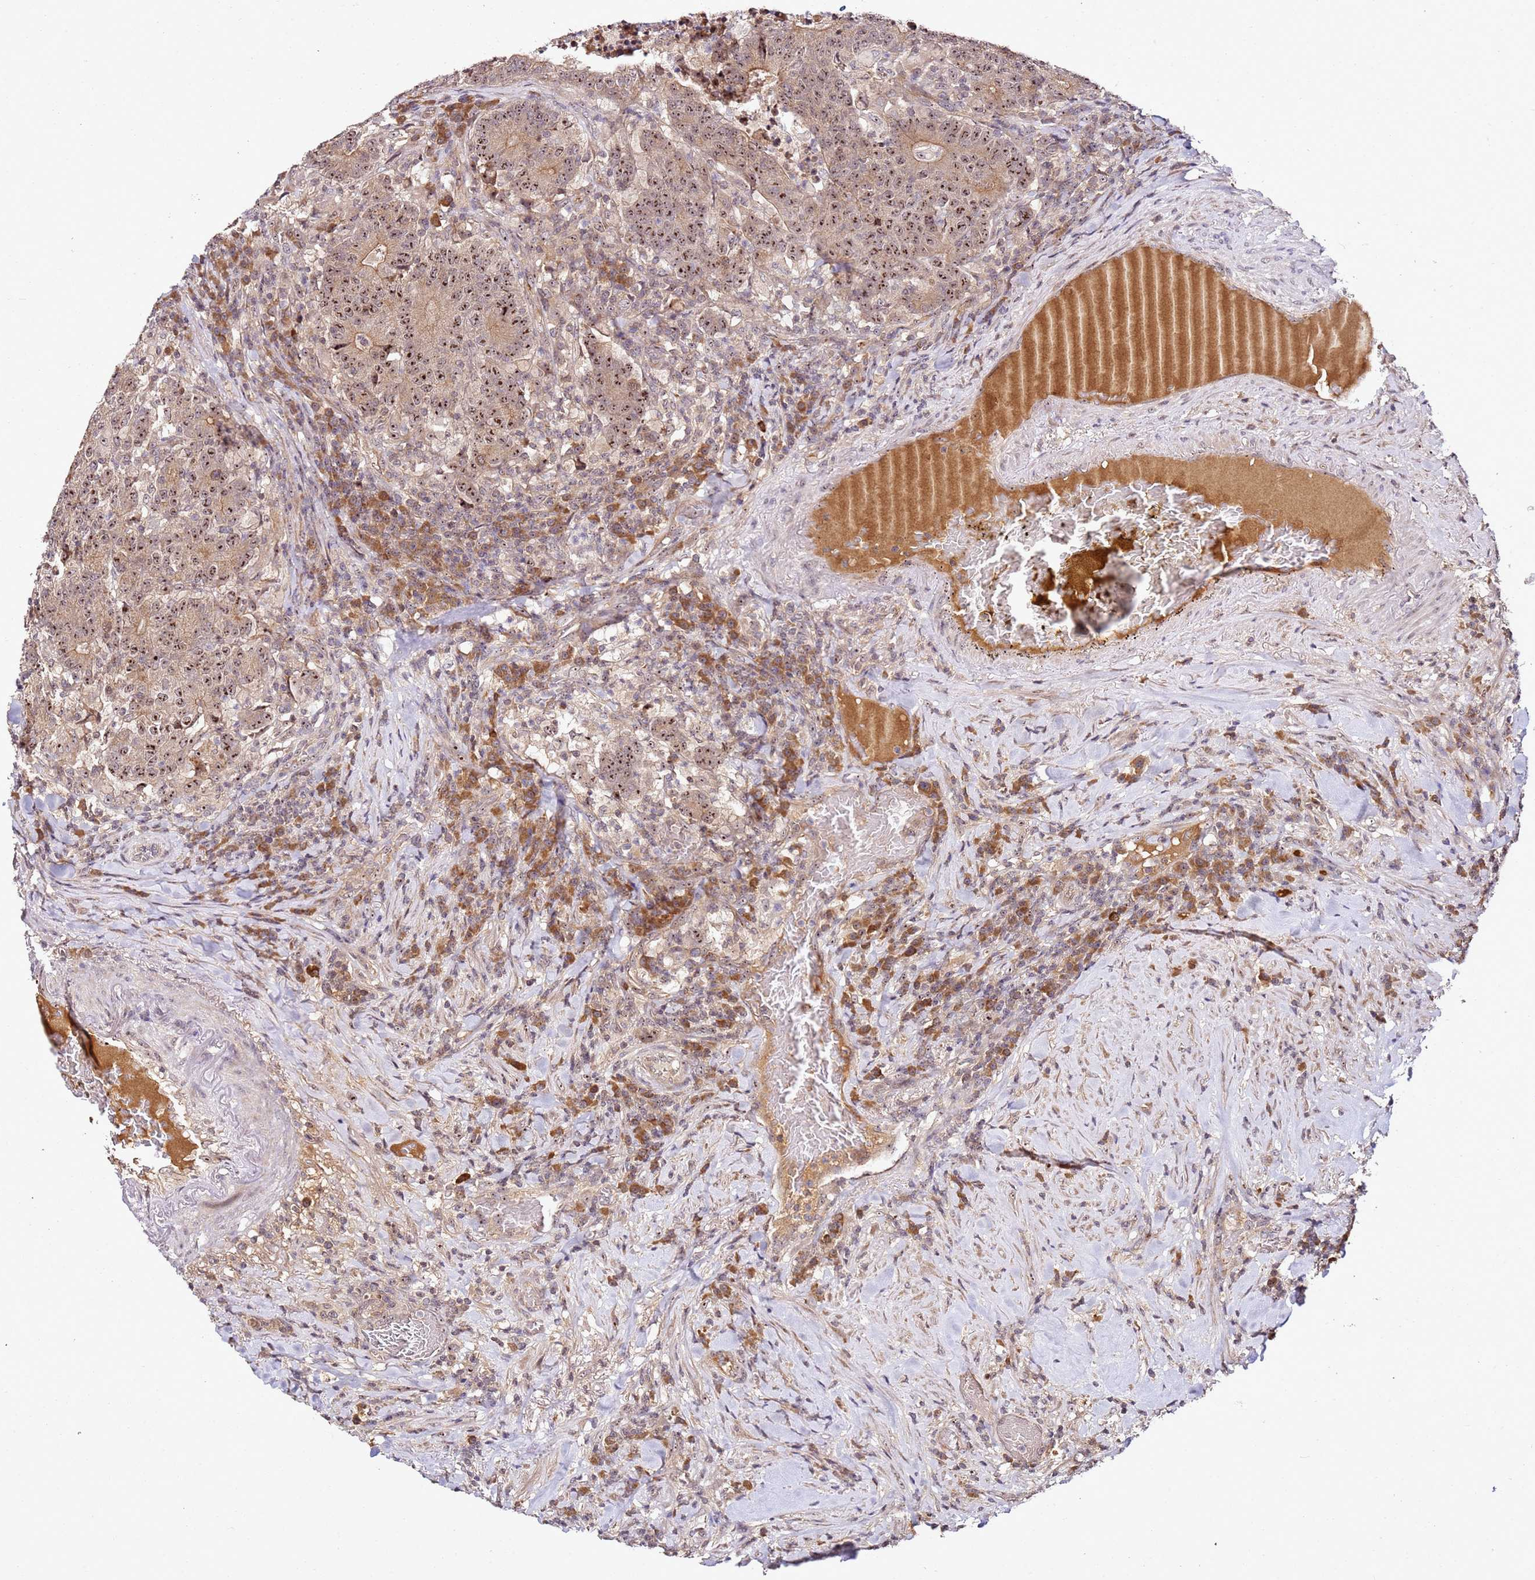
{"staining": {"intensity": "moderate", "quantity": ">75%", "location": "cytoplasmic/membranous,nuclear"}, "tissue": "colorectal cancer", "cell_type": "Tumor cells", "image_type": "cancer", "snomed": [{"axis": "morphology", "description": "Adenocarcinoma, NOS"}, {"axis": "topography", "description": "Colon"}], "caption": "Tumor cells demonstrate moderate cytoplasmic/membranous and nuclear staining in about >75% of cells in adenocarcinoma (colorectal).", "gene": "DDX27", "patient": {"sex": "female", "age": 75}}